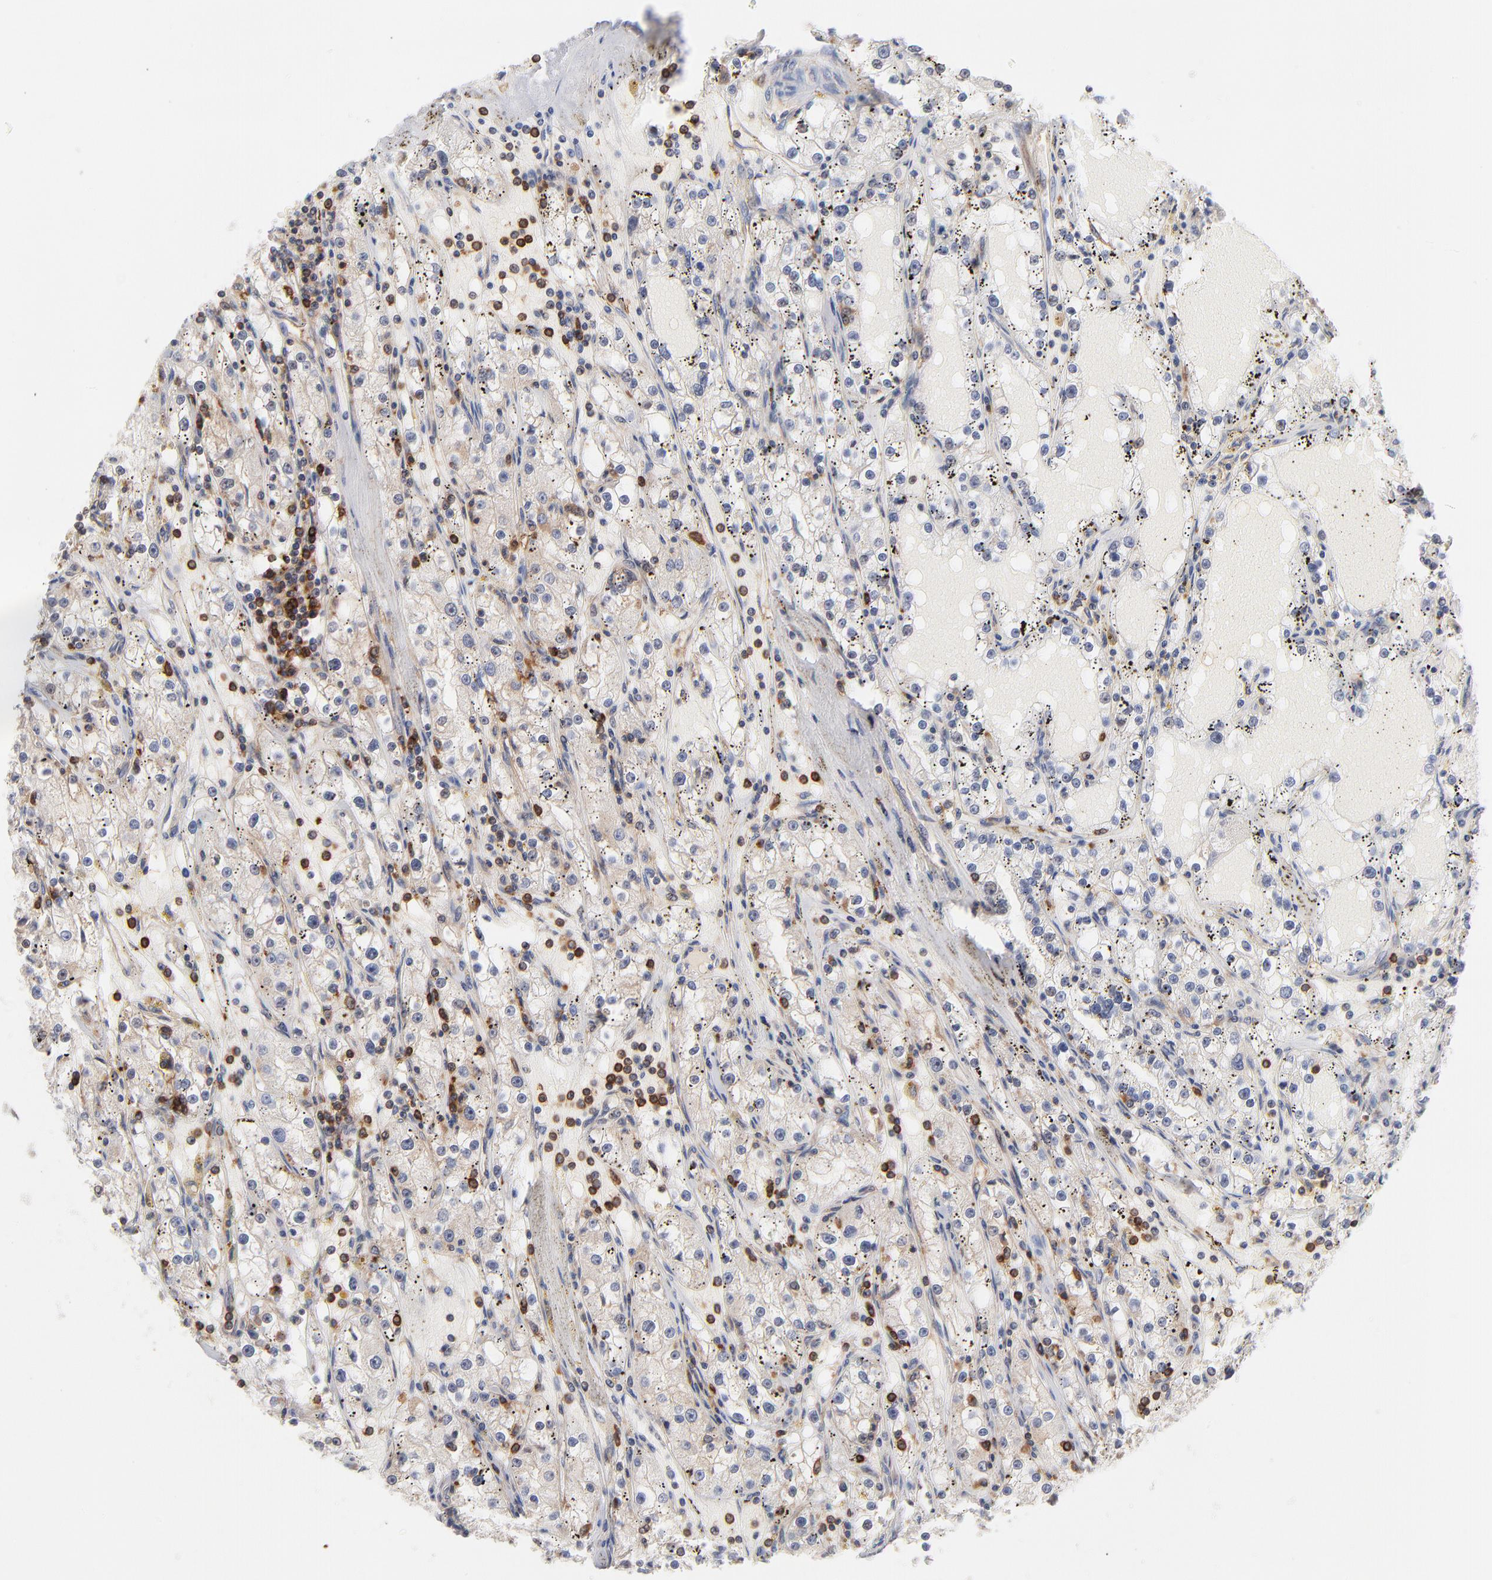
{"staining": {"intensity": "weak", "quantity": "<25%", "location": "cytoplasmic/membranous"}, "tissue": "renal cancer", "cell_type": "Tumor cells", "image_type": "cancer", "snomed": [{"axis": "morphology", "description": "Adenocarcinoma, NOS"}, {"axis": "topography", "description": "Kidney"}], "caption": "High magnification brightfield microscopy of renal cancer (adenocarcinoma) stained with DAB (3,3'-diaminobenzidine) (brown) and counterstained with hematoxylin (blue): tumor cells show no significant staining.", "gene": "WIPF1", "patient": {"sex": "male", "age": 56}}